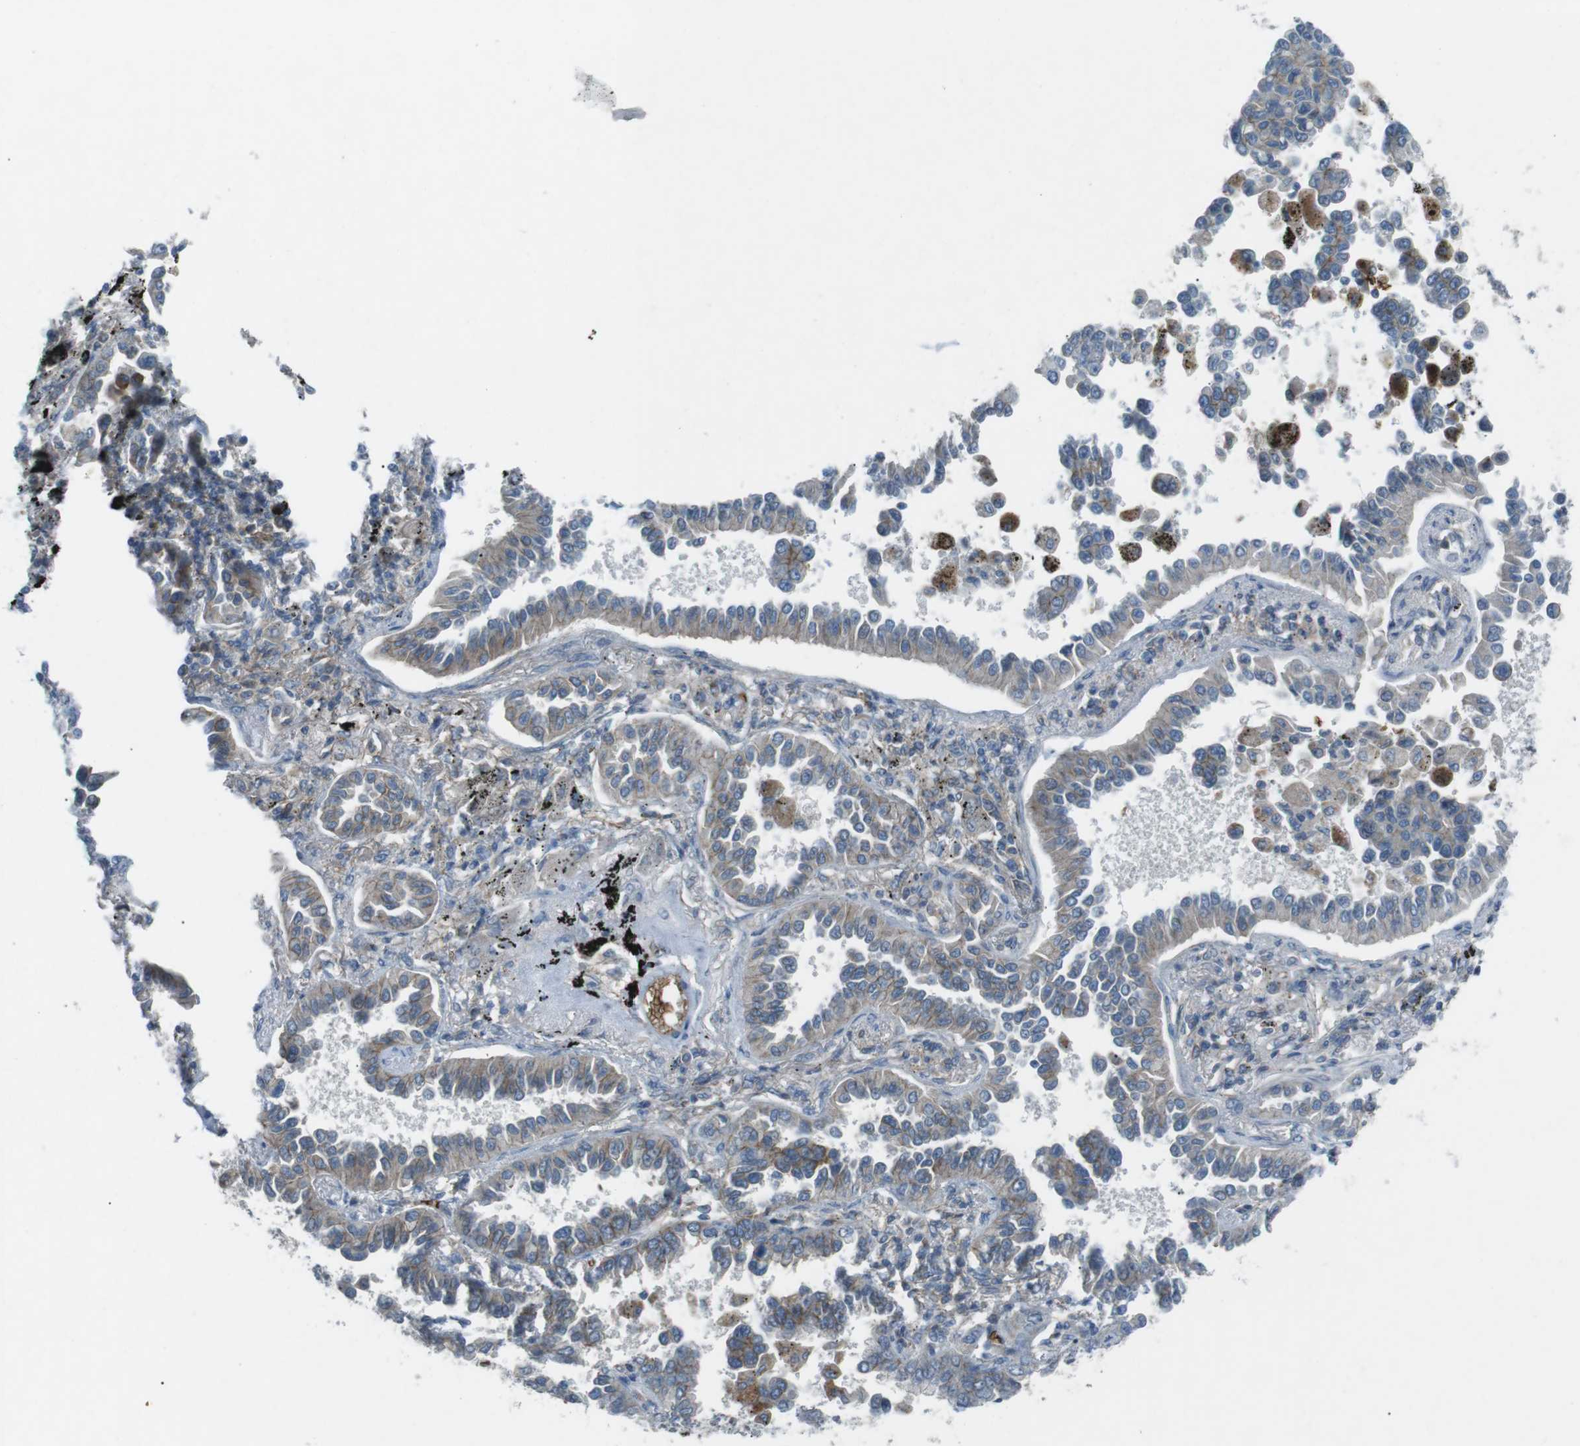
{"staining": {"intensity": "weak", "quantity": ">75%", "location": "cytoplasmic/membranous"}, "tissue": "lung cancer", "cell_type": "Tumor cells", "image_type": "cancer", "snomed": [{"axis": "morphology", "description": "Normal tissue, NOS"}, {"axis": "morphology", "description": "Adenocarcinoma, NOS"}, {"axis": "topography", "description": "Lung"}], "caption": "Brown immunohistochemical staining in human lung cancer (adenocarcinoma) exhibits weak cytoplasmic/membranous staining in about >75% of tumor cells. (DAB (3,3'-diaminobenzidine) IHC with brightfield microscopy, high magnification).", "gene": "SPTA1", "patient": {"sex": "male", "age": 59}}